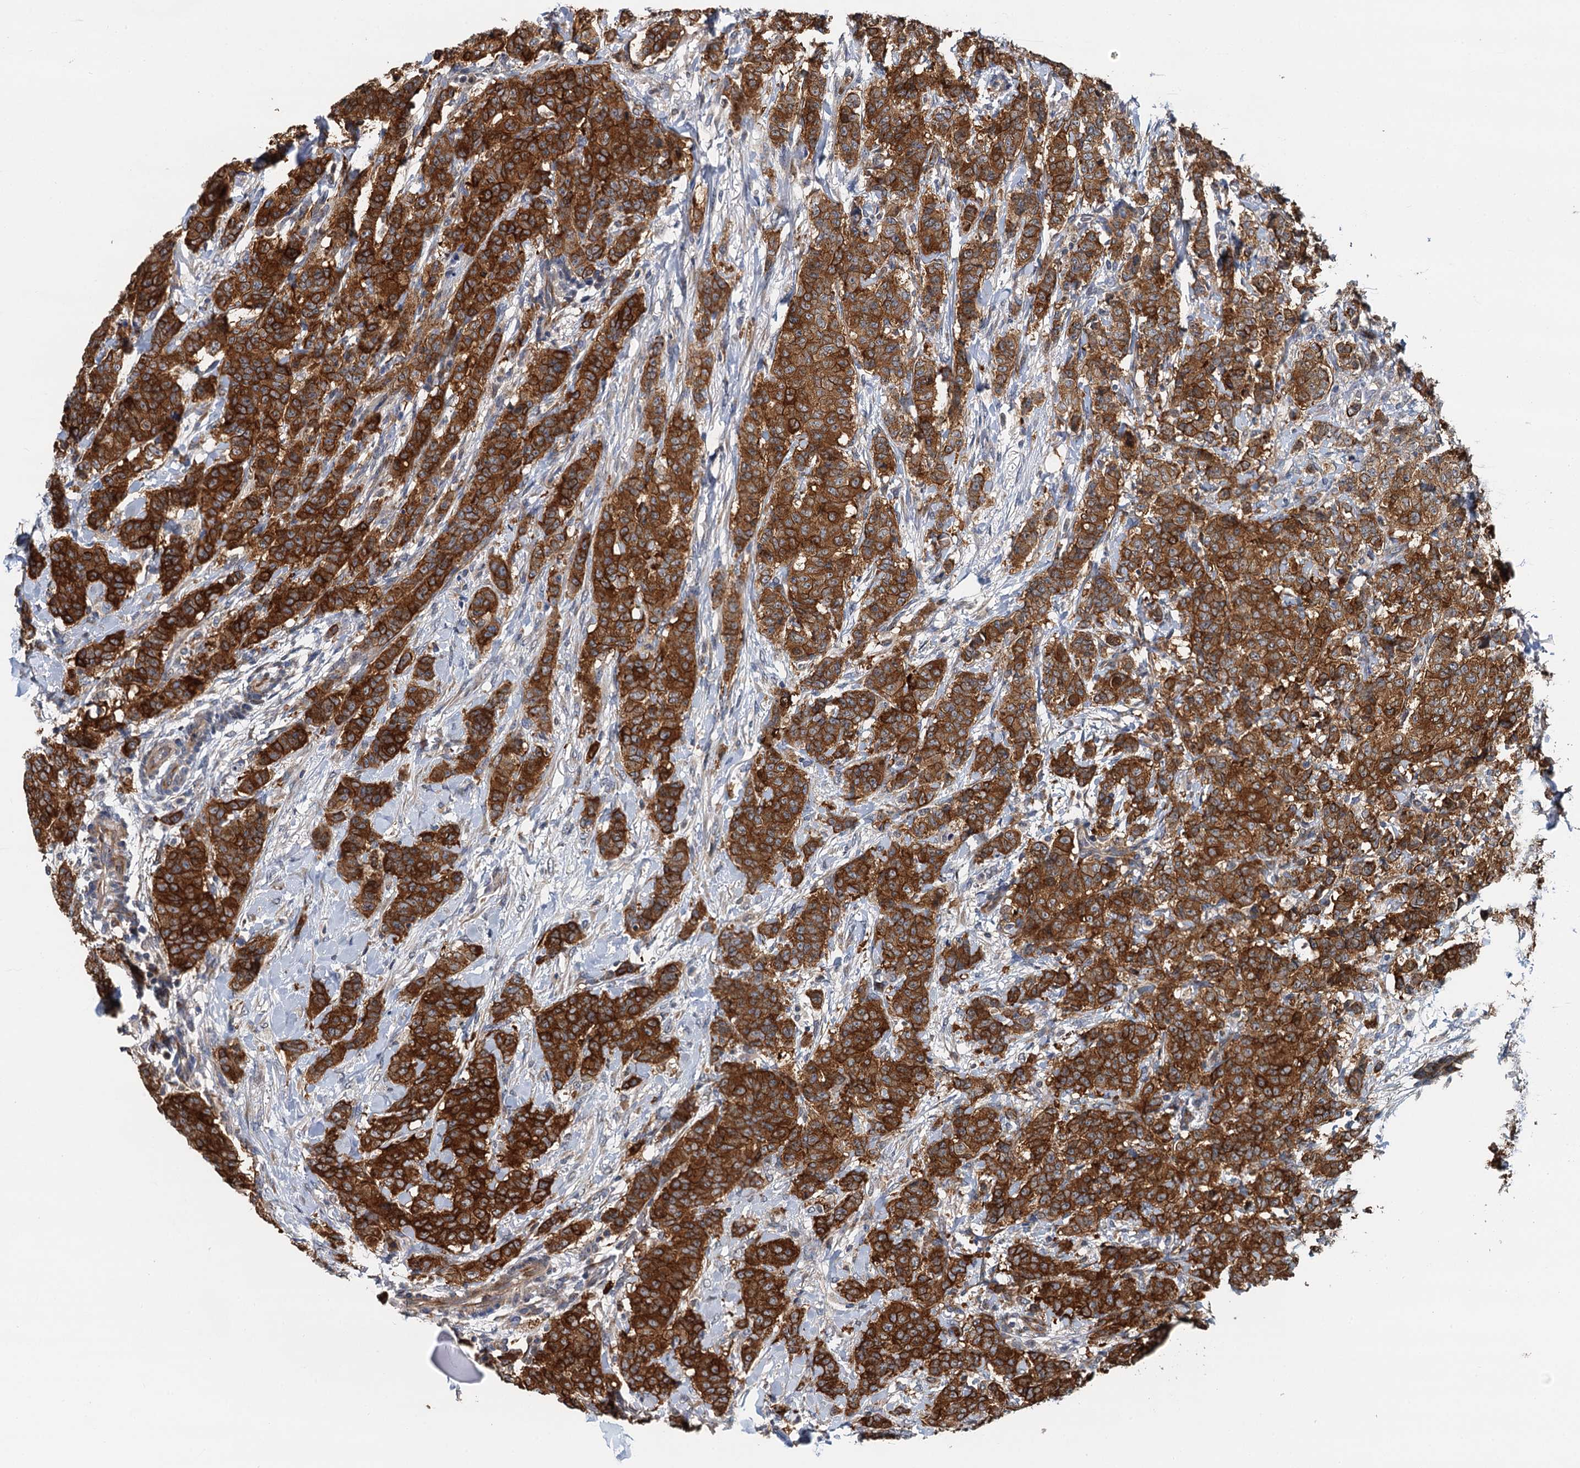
{"staining": {"intensity": "strong", "quantity": ">75%", "location": "cytoplasmic/membranous"}, "tissue": "breast cancer", "cell_type": "Tumor cells", "image_type": "cancer", "snomed": [{"axis": "morphology", "description": "Duct carcinoma"}, {"axis": "topography", "description": "Breast"}], "caption": "A high amount of strong cytoplasmic/membranous staining is seen in approximately >75% of tumor cells in infiltrating ductal carcinoma (breast) tissue.", "gene": "LRRK2", "patient": {"sex": "female", "age": 40}}